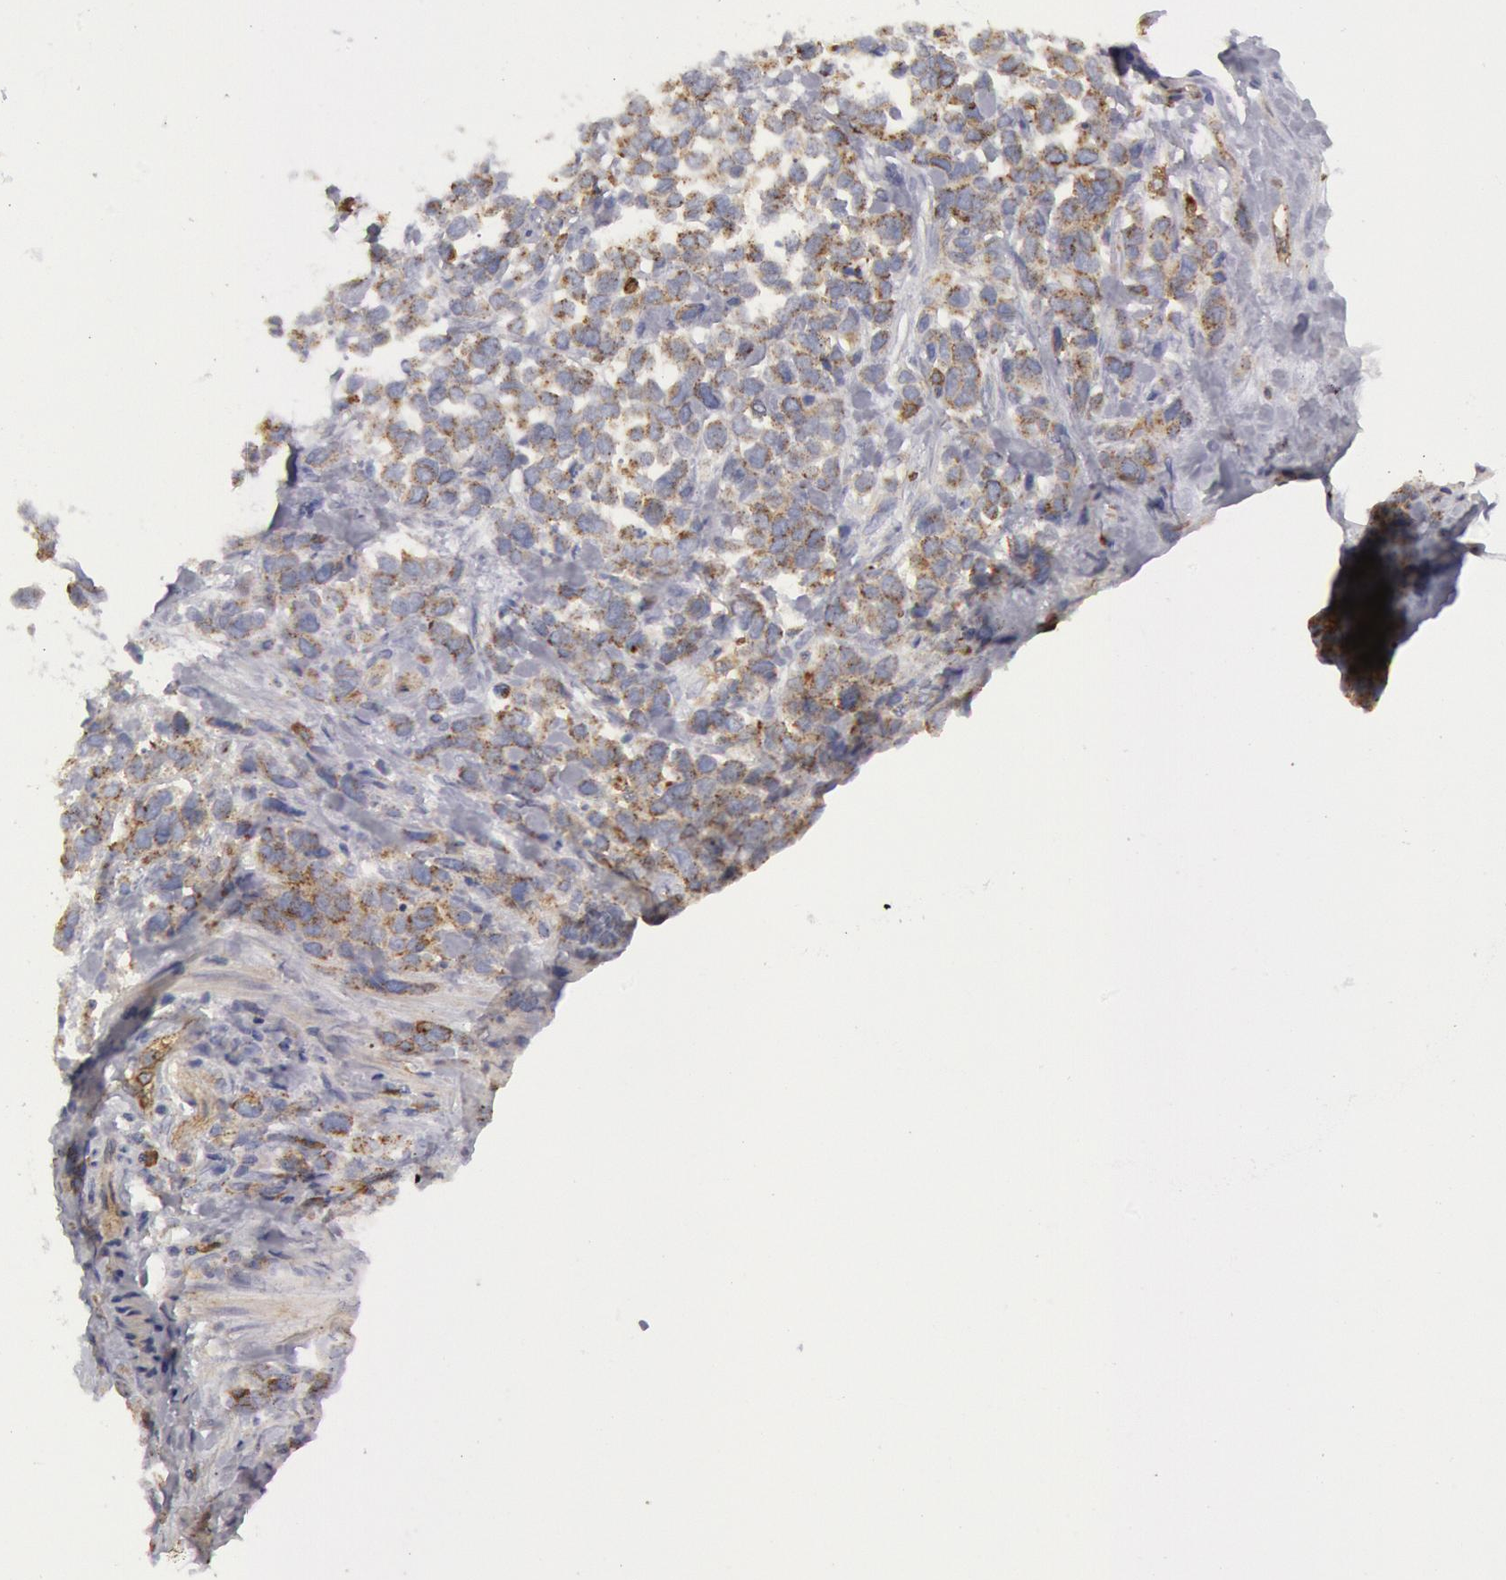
{"staining": {"intensity": "negative", "quantity": "none", "location": "none"}, "tissue": "stomach cancer", "cell_type": "Tumor cells", "image_type": "cancer", "snomed": [{"axis": "morphology", "description": "Adenocarcinoma, NOS"}, {"axis": "topography", "description": "Stomach, upper"}], "caption": "There is no significant positivity in tumor cells of stomach cancer. Nuclei are stained in blue.", "gene": "FLOT1", "patient": {"sex": "male", "age": 71}}